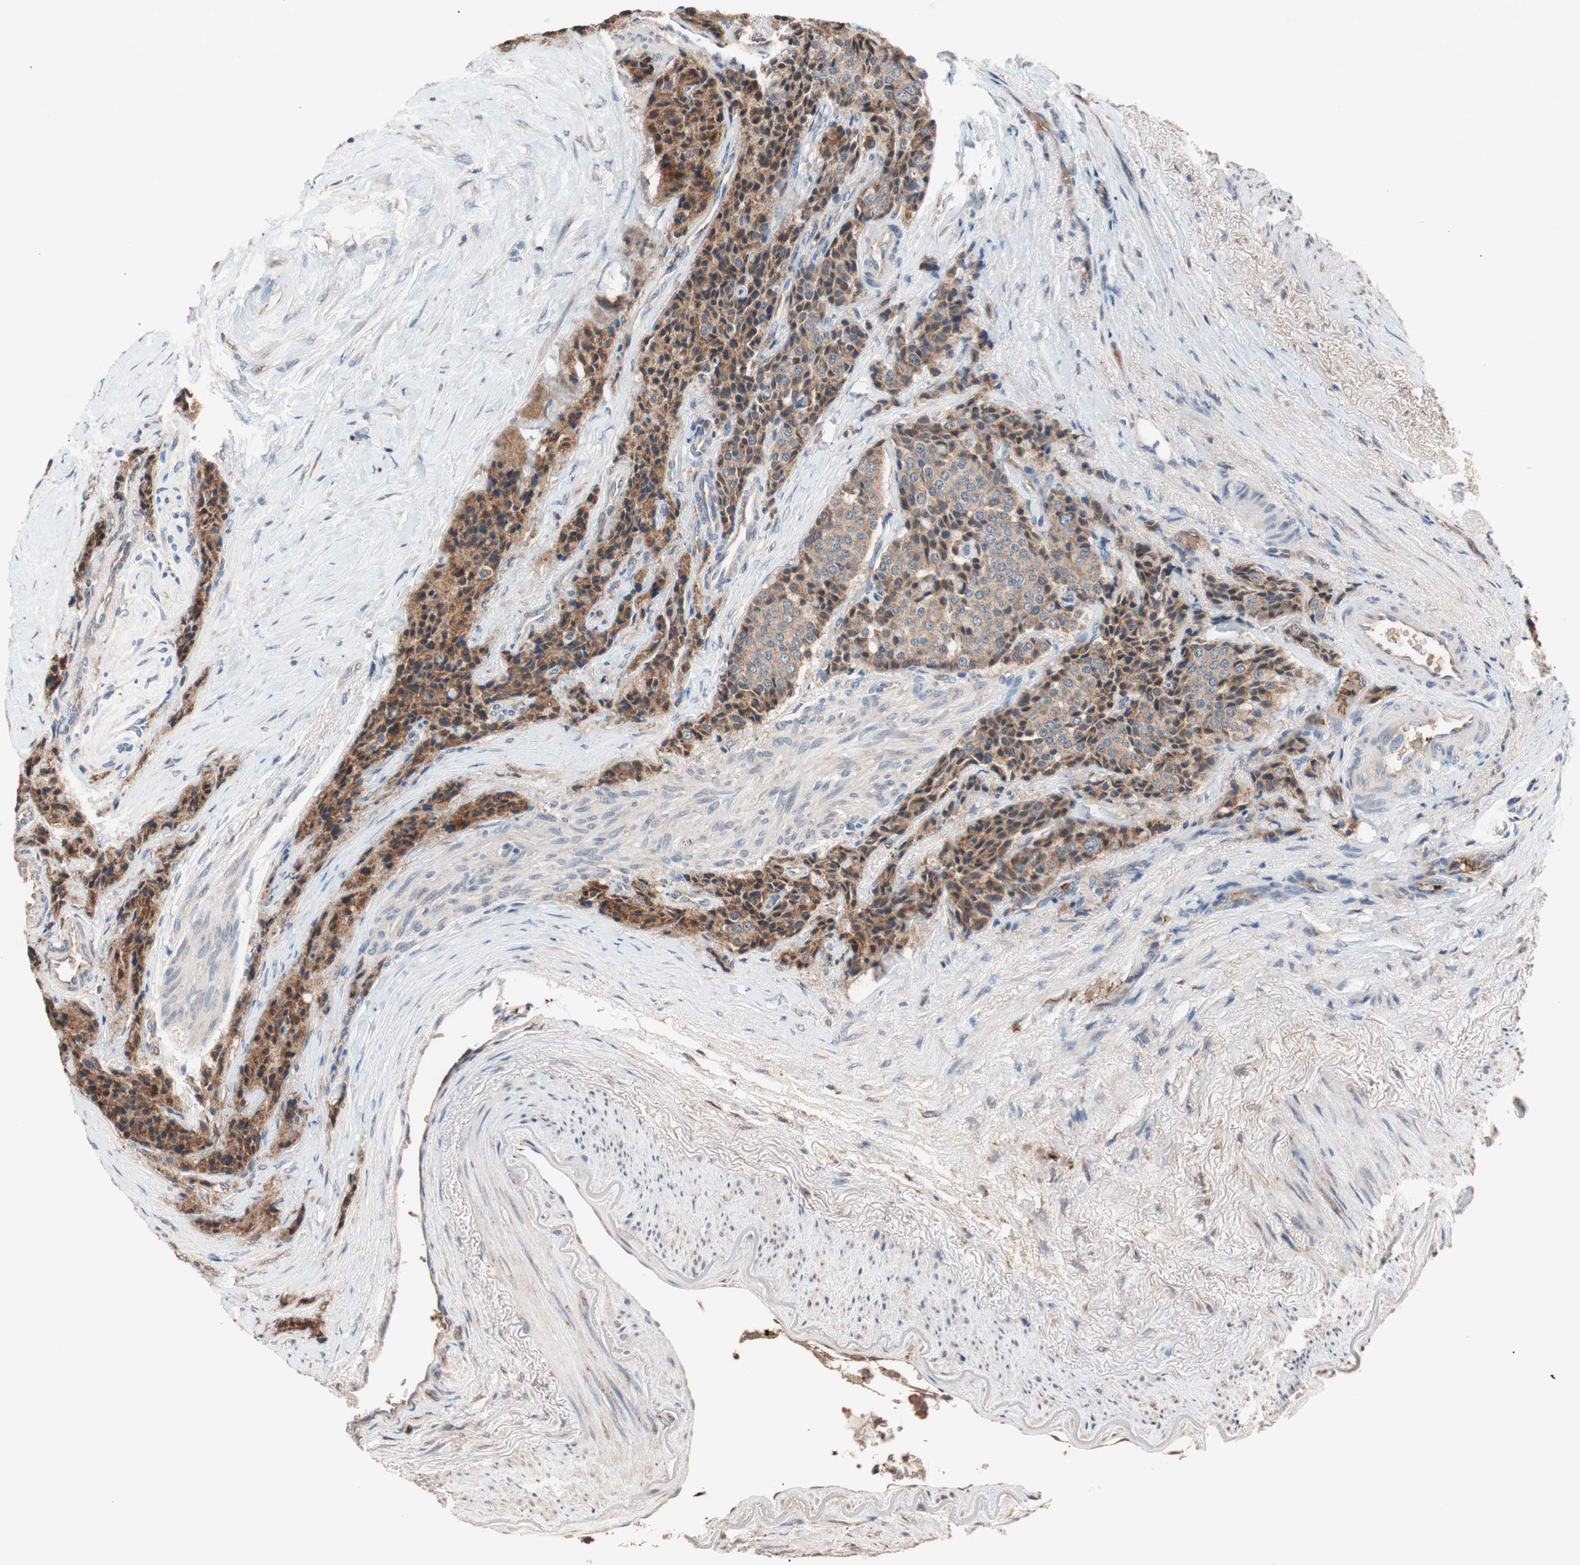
{"staining": {"intensity": "moderate", "quantity": ">75%", "location": "cytoplasmic/membranous"}, "tissue": "carcinoid", "cell_type": "Tumor cells", "image_type": "cancer", "snomed": [{"axis": "morphology", "description": "Carcinoid, malignant, NOS"}, {"axis": "topography", "description": "Colon"}], "caption": "Malignant carcinoid stained with IHC shows moderate cytoplasmic/membranous positivity in approximately >75% of tumor cells.", "gene": "GLYCTK", "patient": {"sex": "female", "age": 61}}